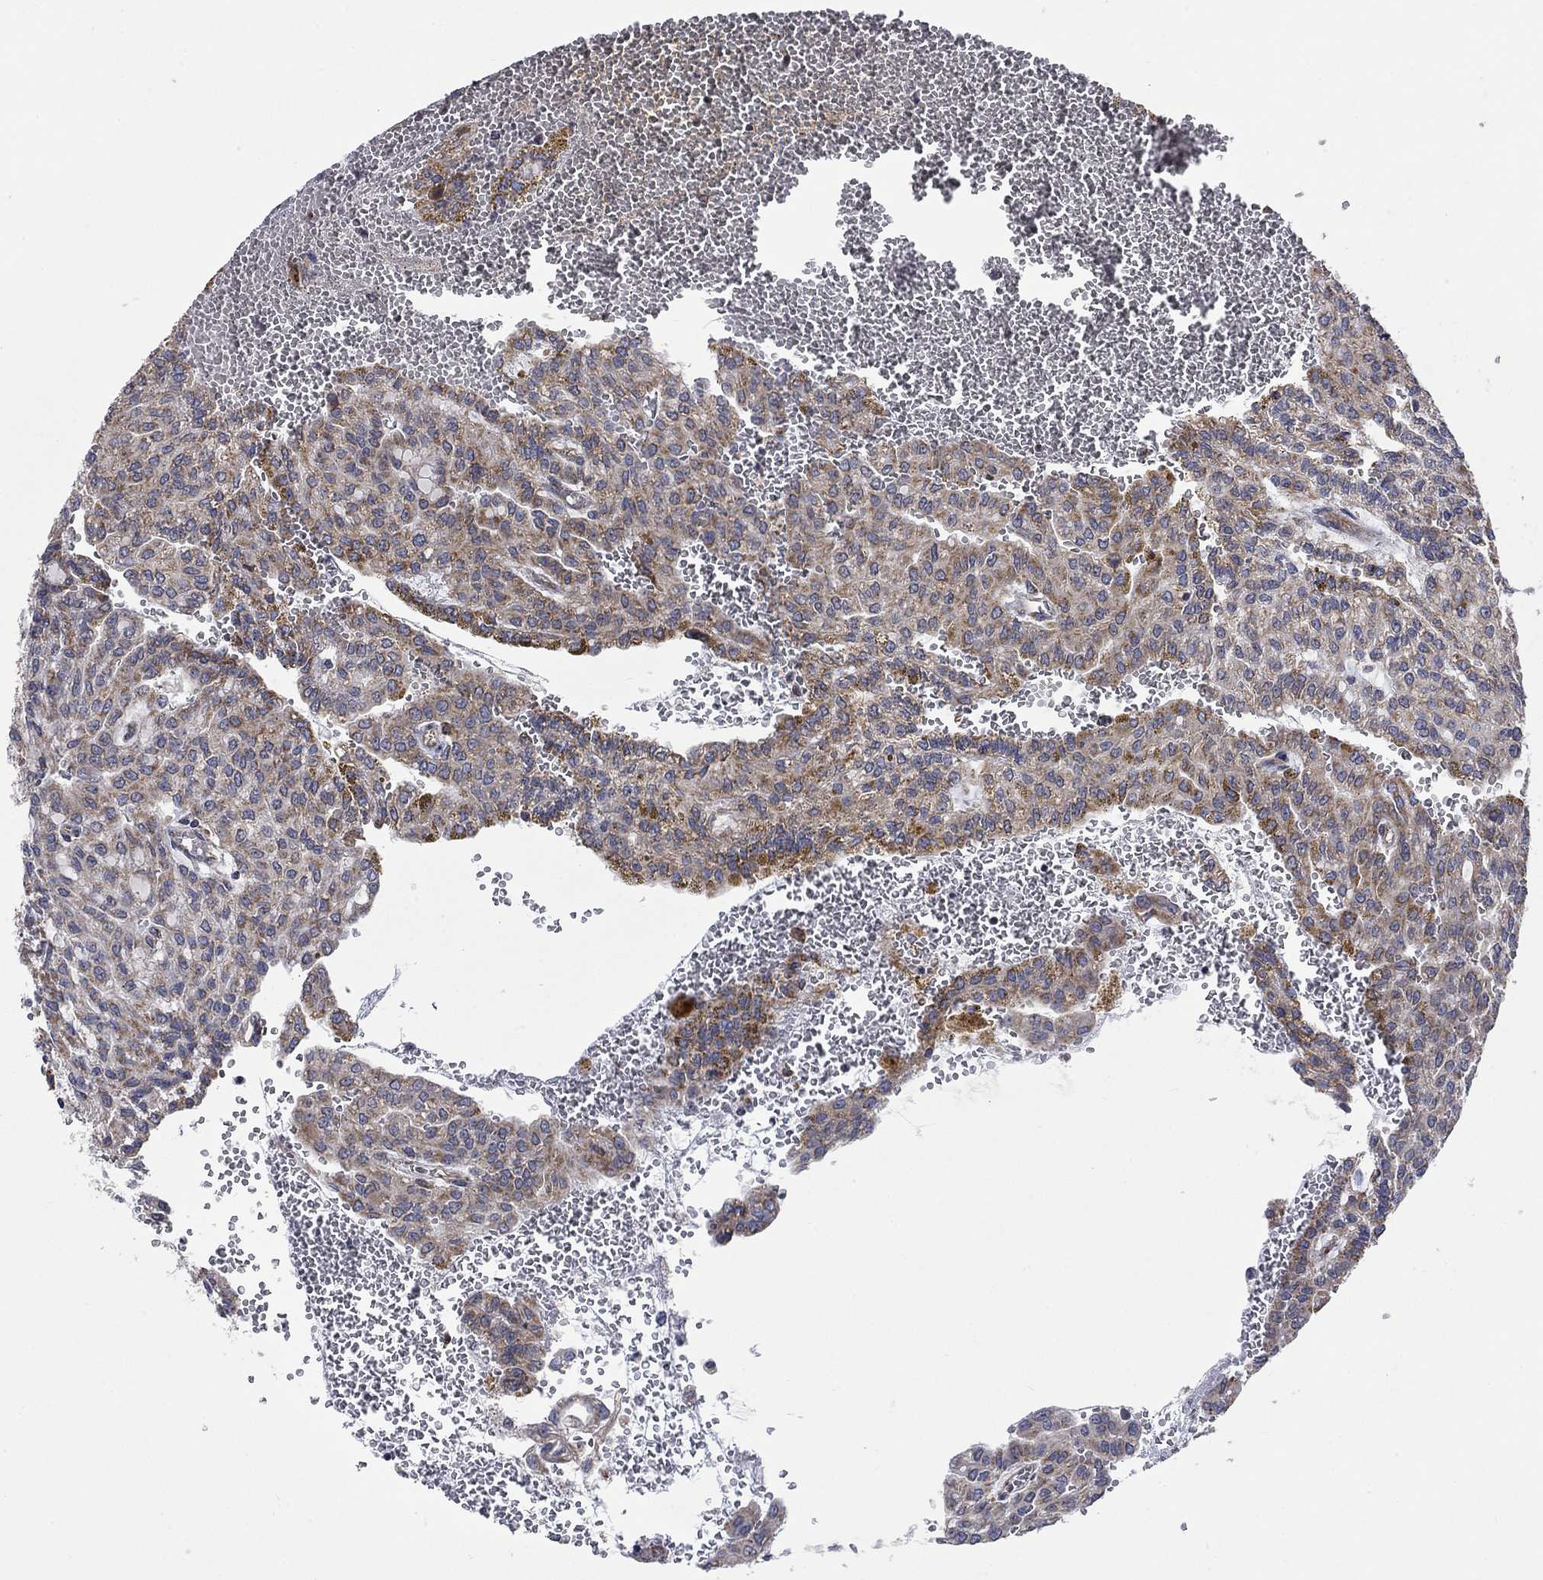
{"staining": {"intensity": "moderate", "quantity": "<25%", "location": "cytoplasmic/membranous"}, "tissue": "renal cancer", "cell_type": "Tumor cells", "image_type": "cancer", "snomed": [{"axis": "morphology", "description": "Adenocarcinoma, NOS"}, {"axis": "topography", "description": "Kidney"}], "caption": "Tumor cells exhibit low levels of moderate cytoplasmic/membranous positivity in approximately <25% of cells in renal cancer.", "gene": "NDUFC1", "patient": {"sex": "male", "age": 63}}